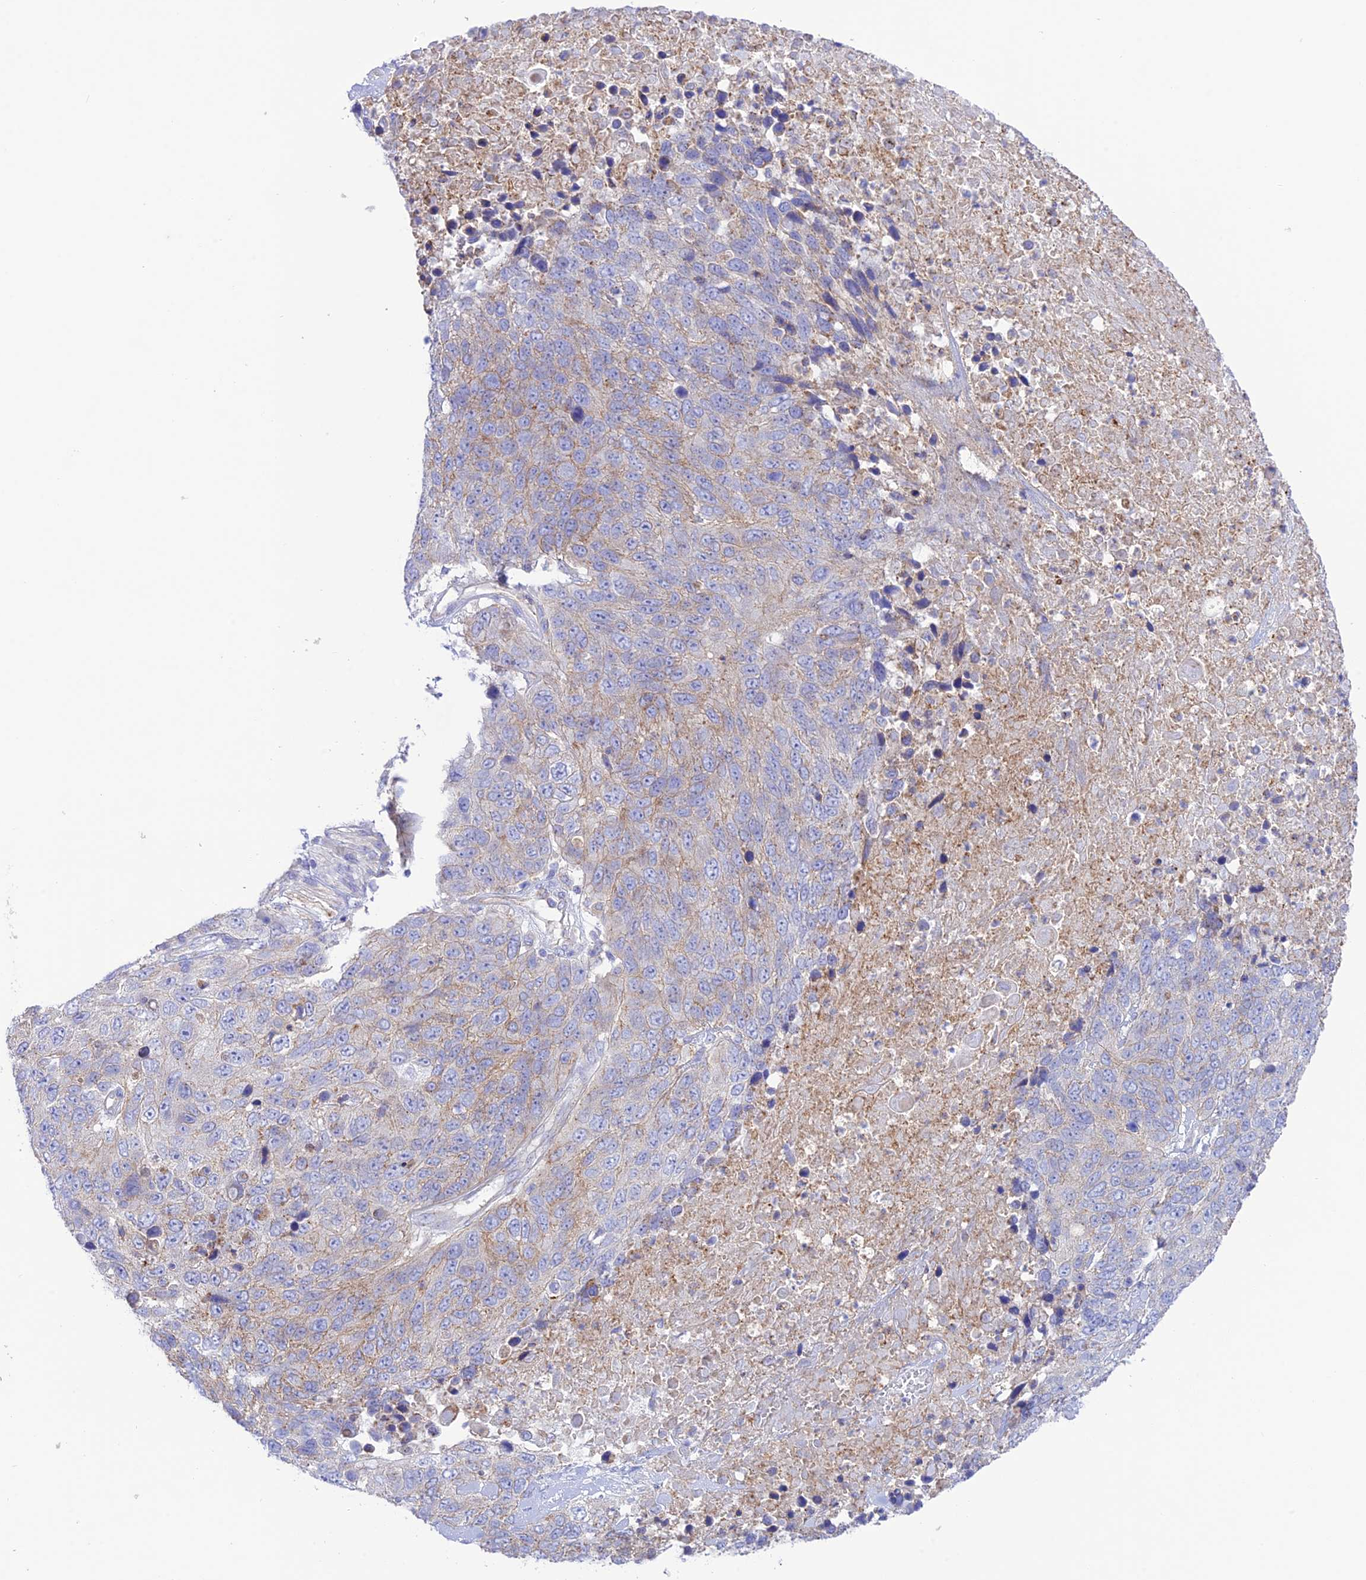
{"staining": {"intensity": "negative", "quantity": "none", "location": "none"}, "tissue": "lung cancer", "cell_type": "Tumor cells", "image_type": "cancer", "snomed": [{"axis": "morphology", "description": "Normal tissue, NOS"}, {"axis": "morphology", "description": "Squamous cell carcinoma, NOS"}, {"axis": "topography", "description": "Lymph node"}, {"axis": "topography", "description": "Lung"}], "caption": "Lung cancer was stained to show a protein in brown. There is no significant staining in tumor cells. (DAB immunohistochemistry with hematoxylin counter stain).", "gene": "CHSY3", "patient": {"sex": "male", "age": 66}}